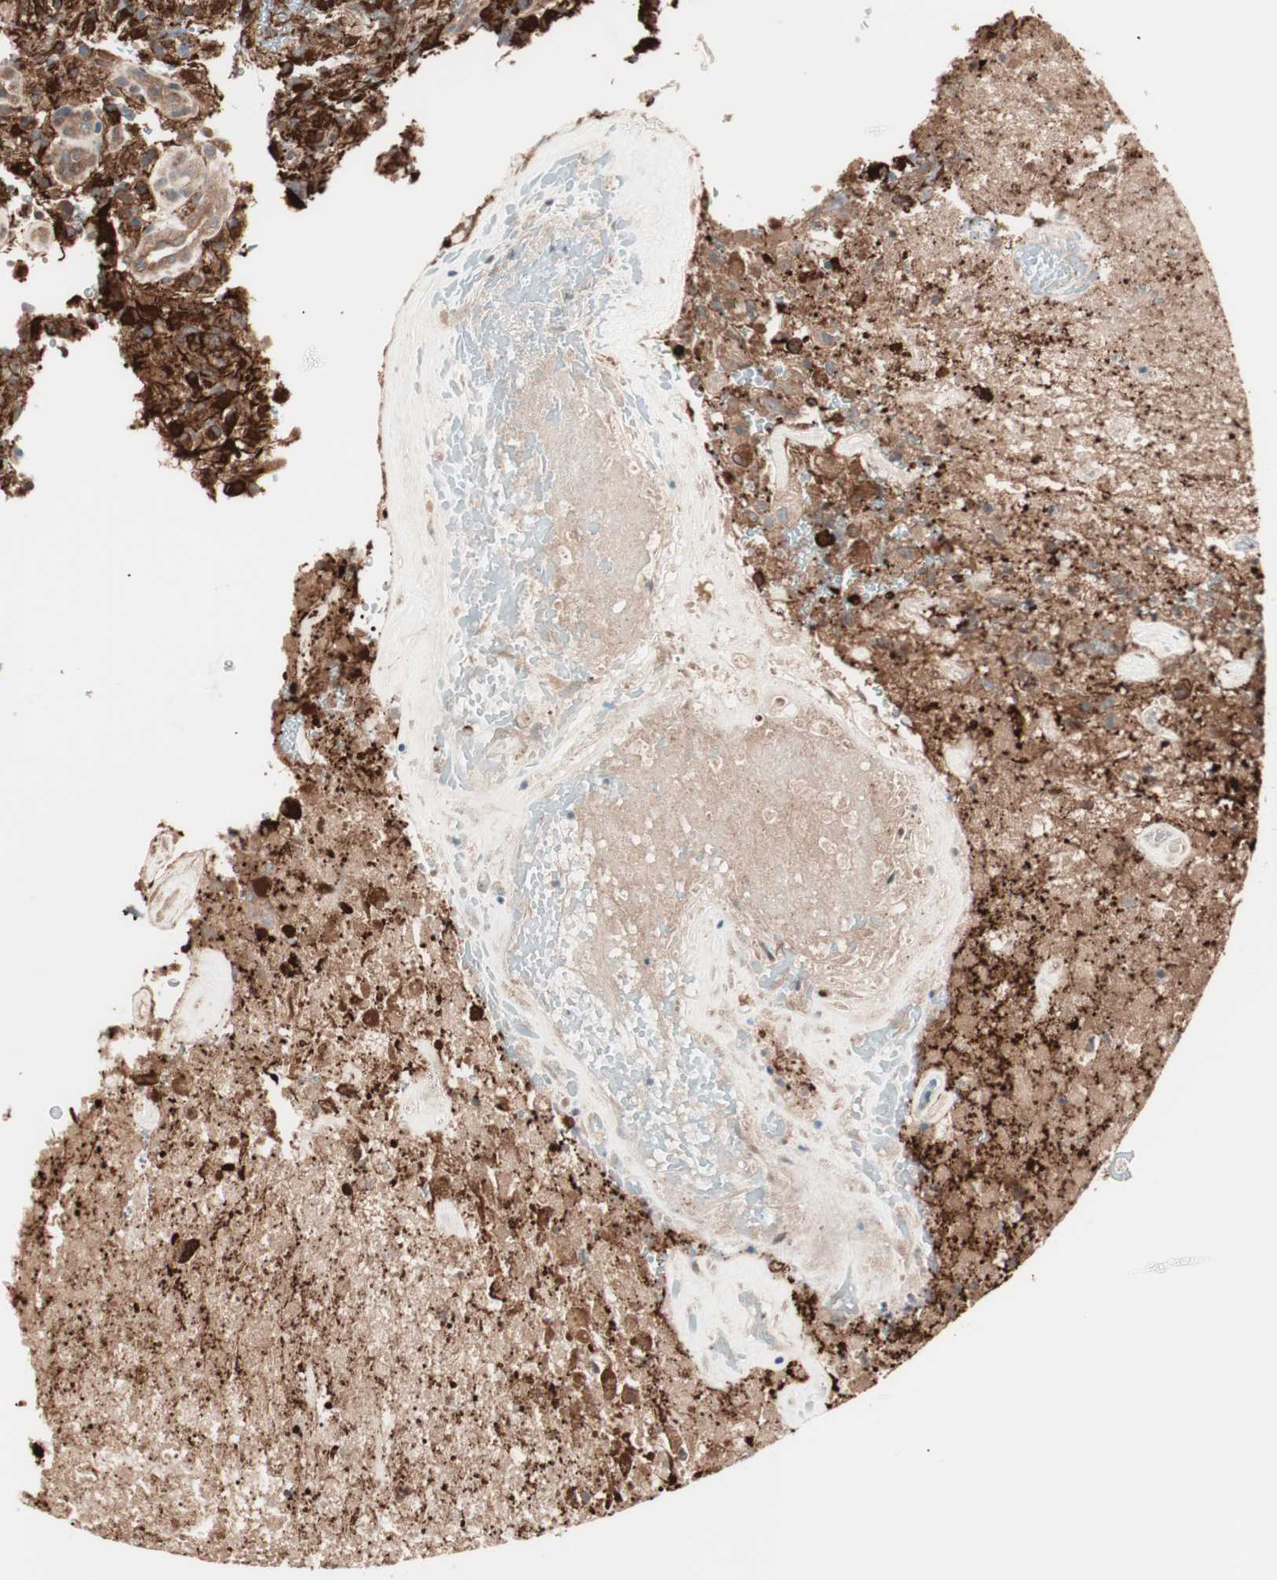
{"staining": {"intensity": "strong", "quantity": ">75%", "location": "cytoplasmic/membranous"}, "tissue": "glioma", "cell_type": "Tumor cells", "image_type": "cancer", "snomed": [{"axis": "morphology", "description": "Glioma, malignant, High grade"}, {"axis": "topography", "description": "Brain"}], "caption": "High-power microscopy captured an immunohistochemistry (IHC) image of malignant high-grade glioma, revealing strong cytoplasmic/membranous expression in about >75% of tumor cells. The protein of interest is shown in brown color, while the nuclei are stained blue.", "gene": "TSG101", "patient": {"sex": "male", "age": 71}}